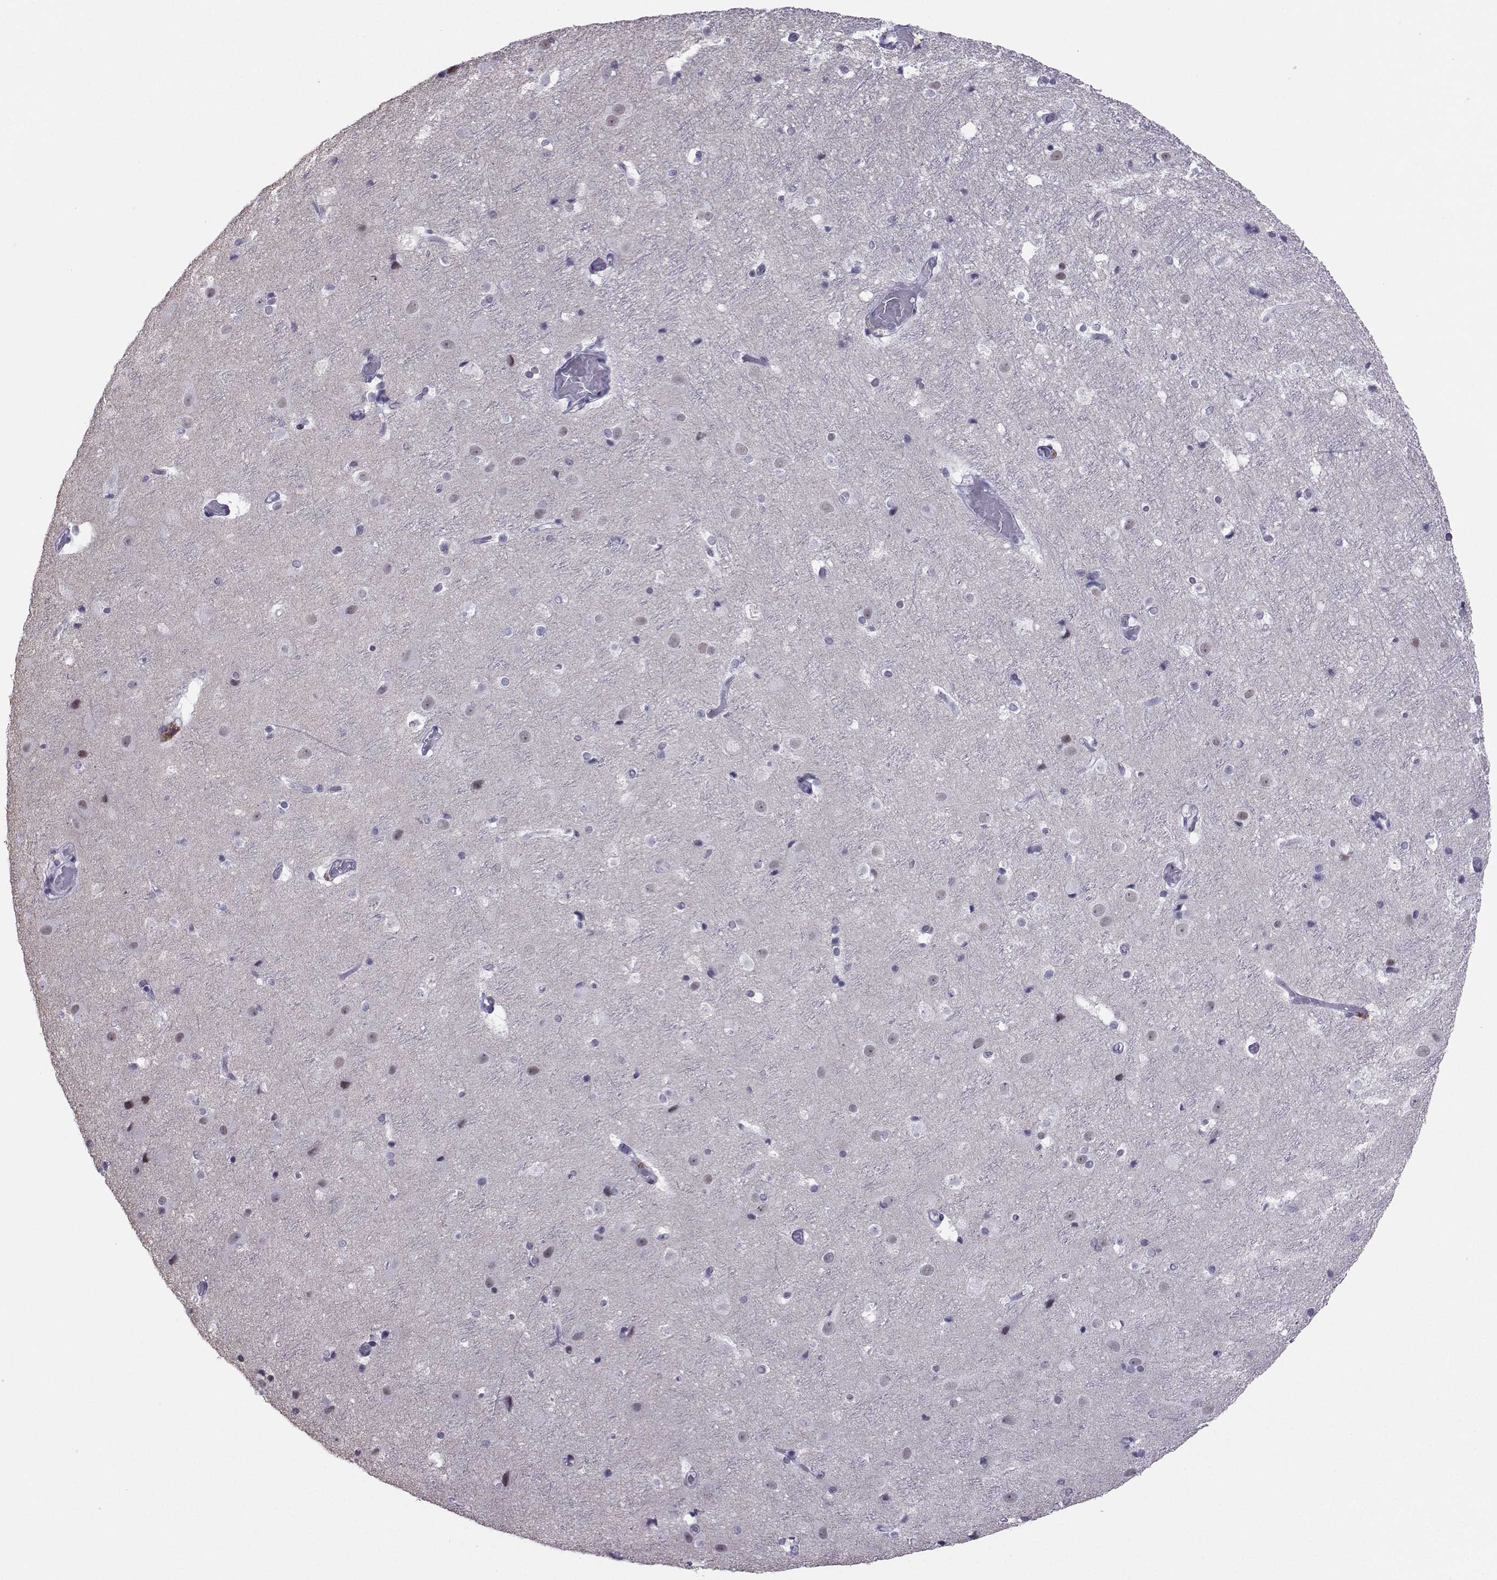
{"staining": {"intensity": "negative", "quantity": "none", "location": "none"}, "tissue": "cerebral cortex", "cell_type": "Endothelial cells", "image_type": "normal", "snomed": [{"axis": "morphology", "description": "Normal tissue, NOS"}, {"axis": "topography", "description": "Cerebral cortex"}], "caption": "The IHC micrograph has no significant expression in endothelial cells of cerebral cortex. The staining was performed using DAB (3,3'-diaminobenzidine) to visualize the protein expression in brown, while the nuclei were stained in blue with hematoxylin (Magnification: 20x).", "gene": "LORICRIN", "patient": {"sex": "female", "age": 52}}